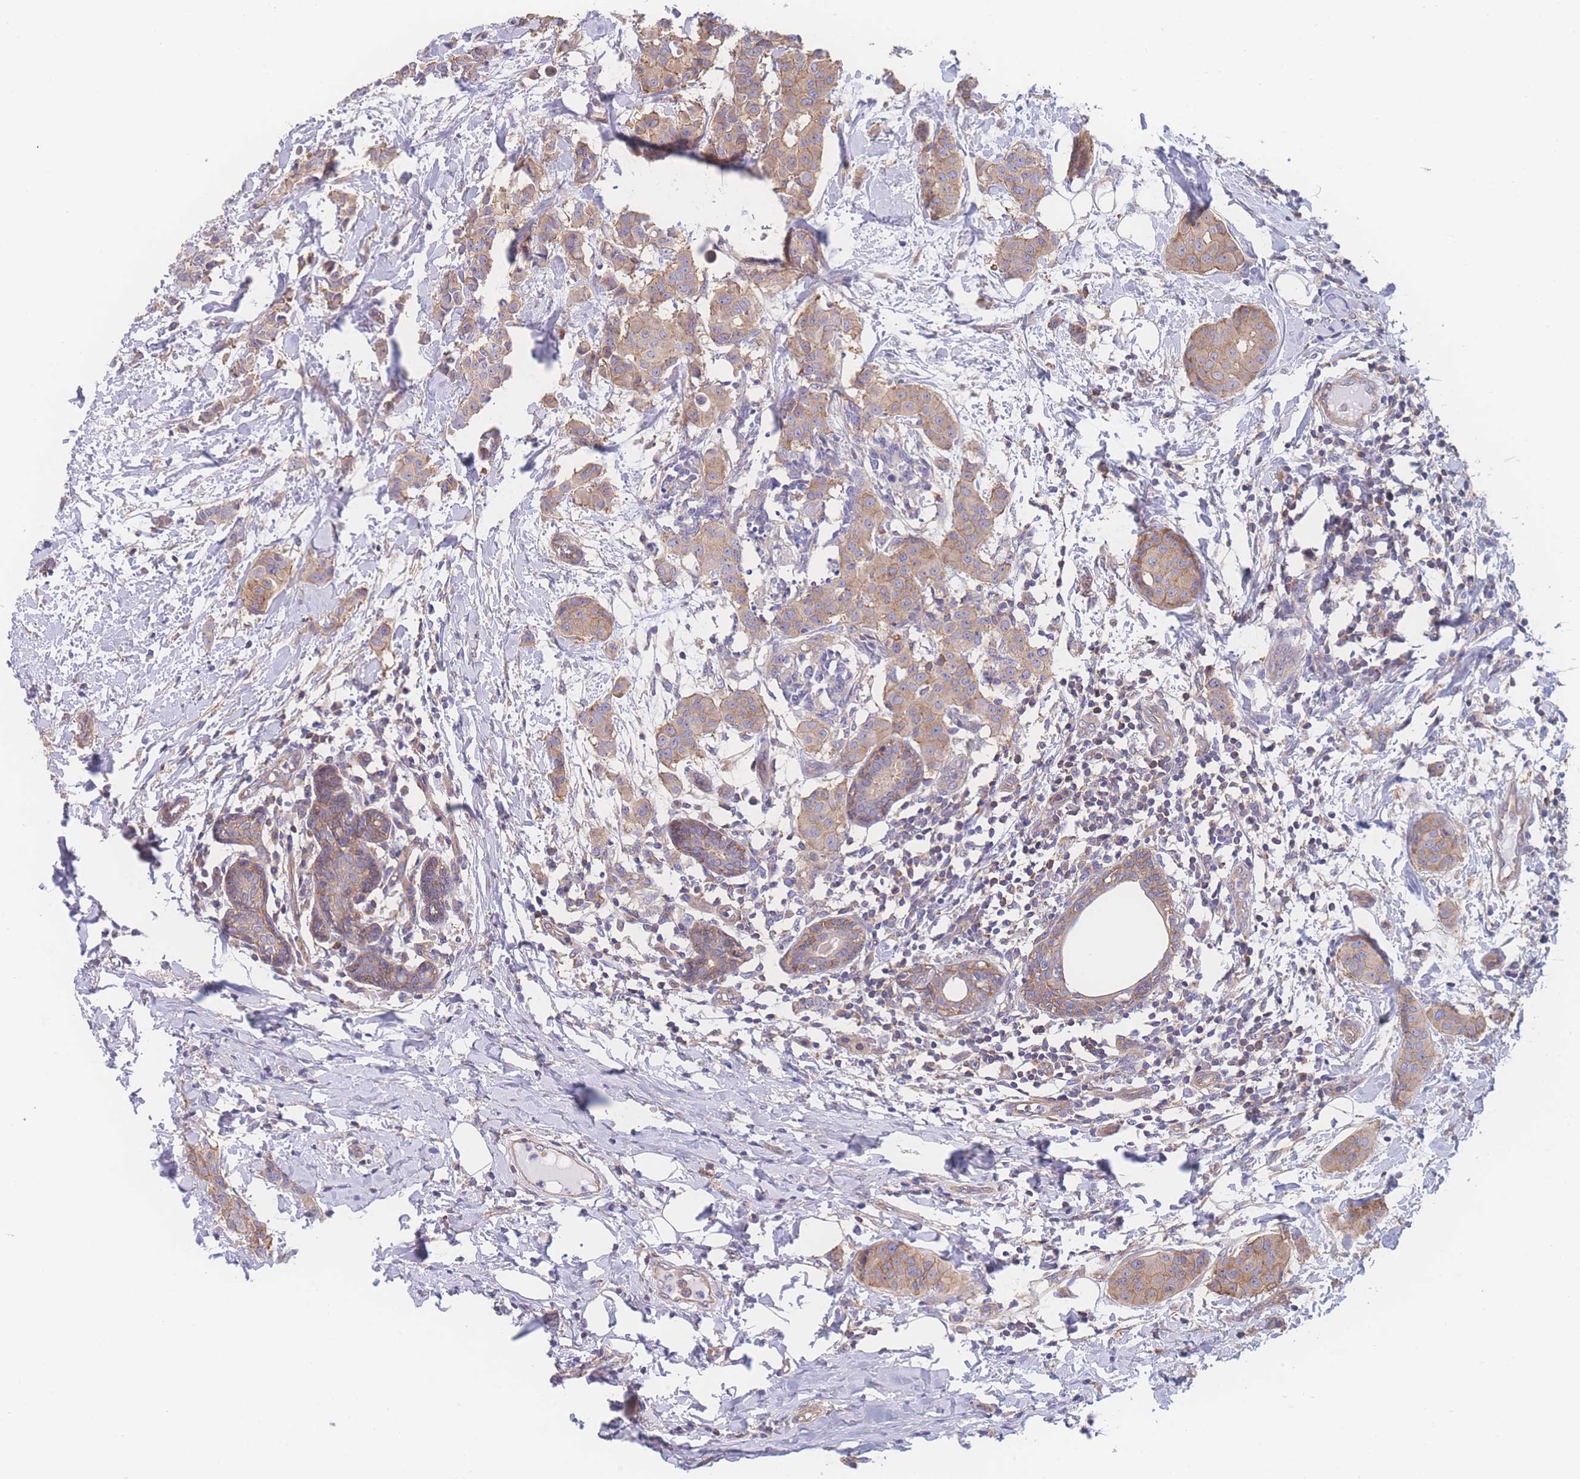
{"staining": {"intensity": "moderate", "quantity": ">75%", "location": "cytoplasmic/membranous"}, "tissue": "breast cancer", "cell_type": "Tumor cells", "image_type": "cancer", "snomed": [{"axis": "morphology", "description": "Duct carcinoma"}, {"axis": "topography", "description": "Breast"}], "caption": "There is medium levels of moderate cytoplasmic/membranous staining in tumor cells of breast cancer (infiltrating ductal carcinoma), as demonstrated by immunohistochemical staining (brown color).", "gene": "CFAP97", "patient": {"sex": "female", "age": 40}}